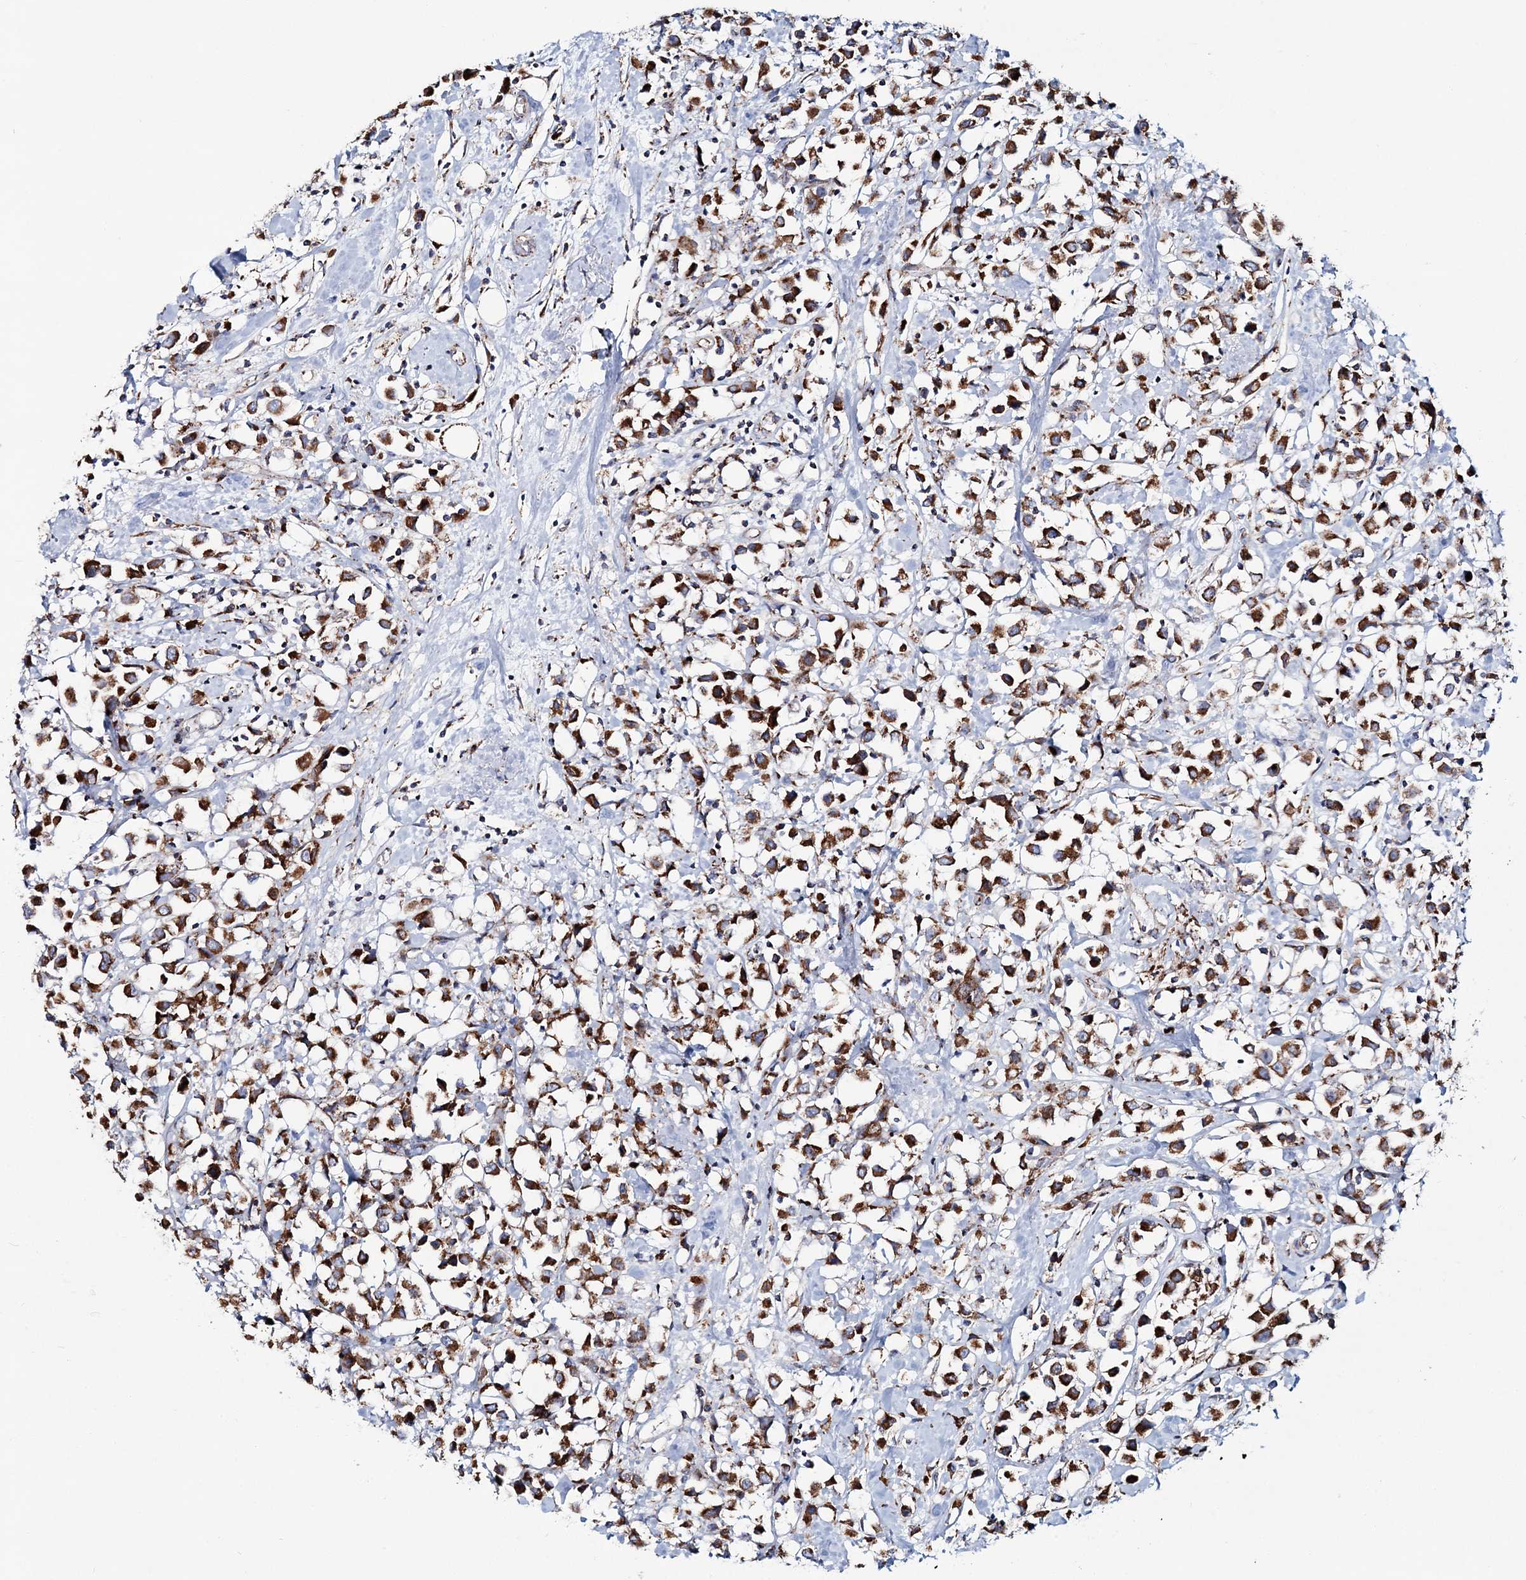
{"staining": {"intensity": "strong", "quantity": ">75%", "location": "cytoplasmic/membranous"}, "tissue": "breast cancer", "cell_type": "Tumor cells", "image_type": "cancer", "snomed": [{"axis": "morphology", "description": "Duct carcinoma"}, {"axis": "topography", "description": "Breast"}], "caption": "About >75% of tumor cells in human breast cancer reveal strong cytoplasmic/membranous protein staining as visualized by brown immunohistochemical staining.", "gene": "ARHGAP6", "patient": {"sex": "female", "age": 61}}